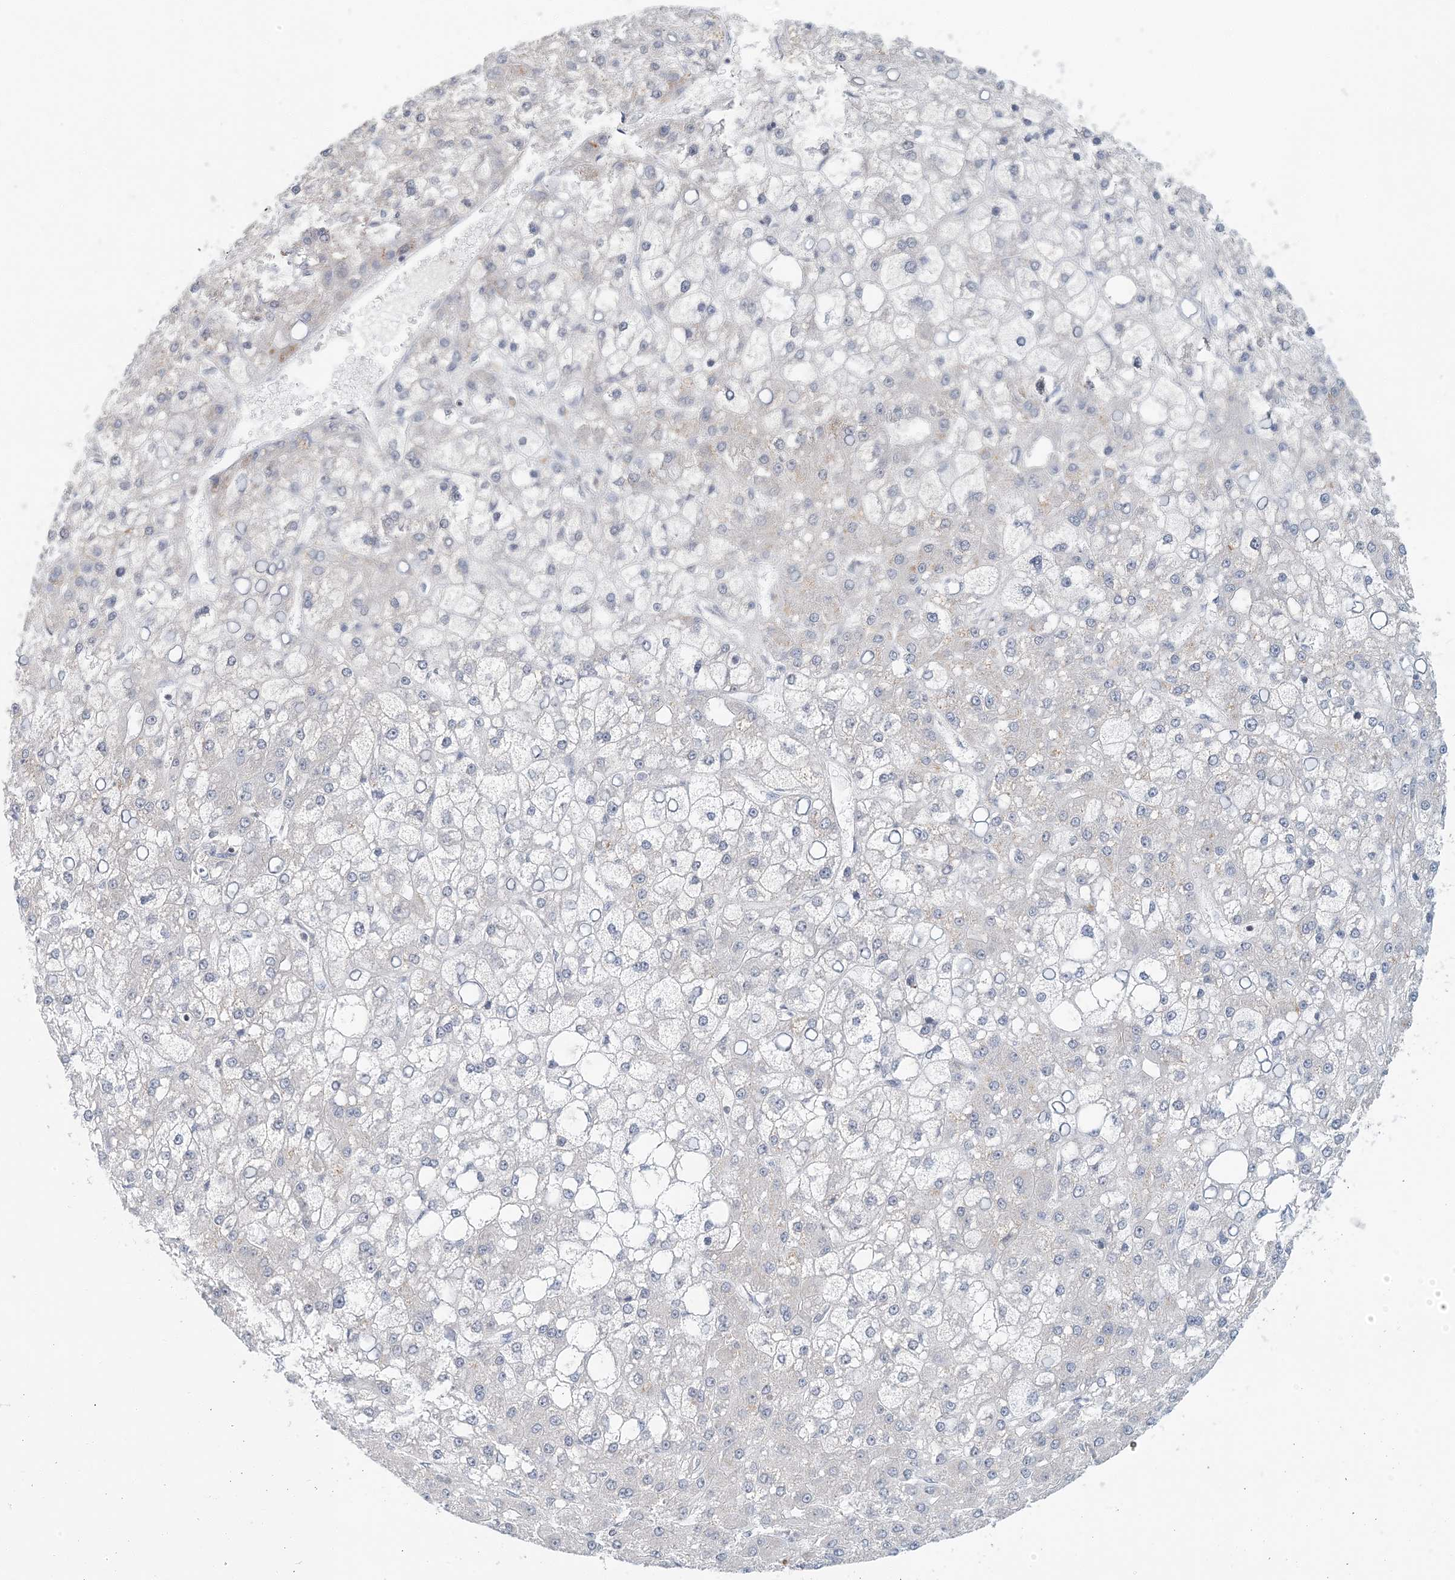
{"staining": {"intensity": "negative", "quantity": "none", "location": "none"}, "tissue": "liver cancer", "cell_type": "Tumor cells", "image_type": "cancer", "snomed": [{"axis": "morphology", "description": "Carcinoma, Hepatocellular, NOS"}, {"axis": "topography", "description": "Liver"}], "caption": "IHC histopathology image of human liver cancer stained for a protein (brown), which reveals no positivity in tumor cells.", "gene": "ATP13A2", "patient": {"sex": "male", "age": 67}}